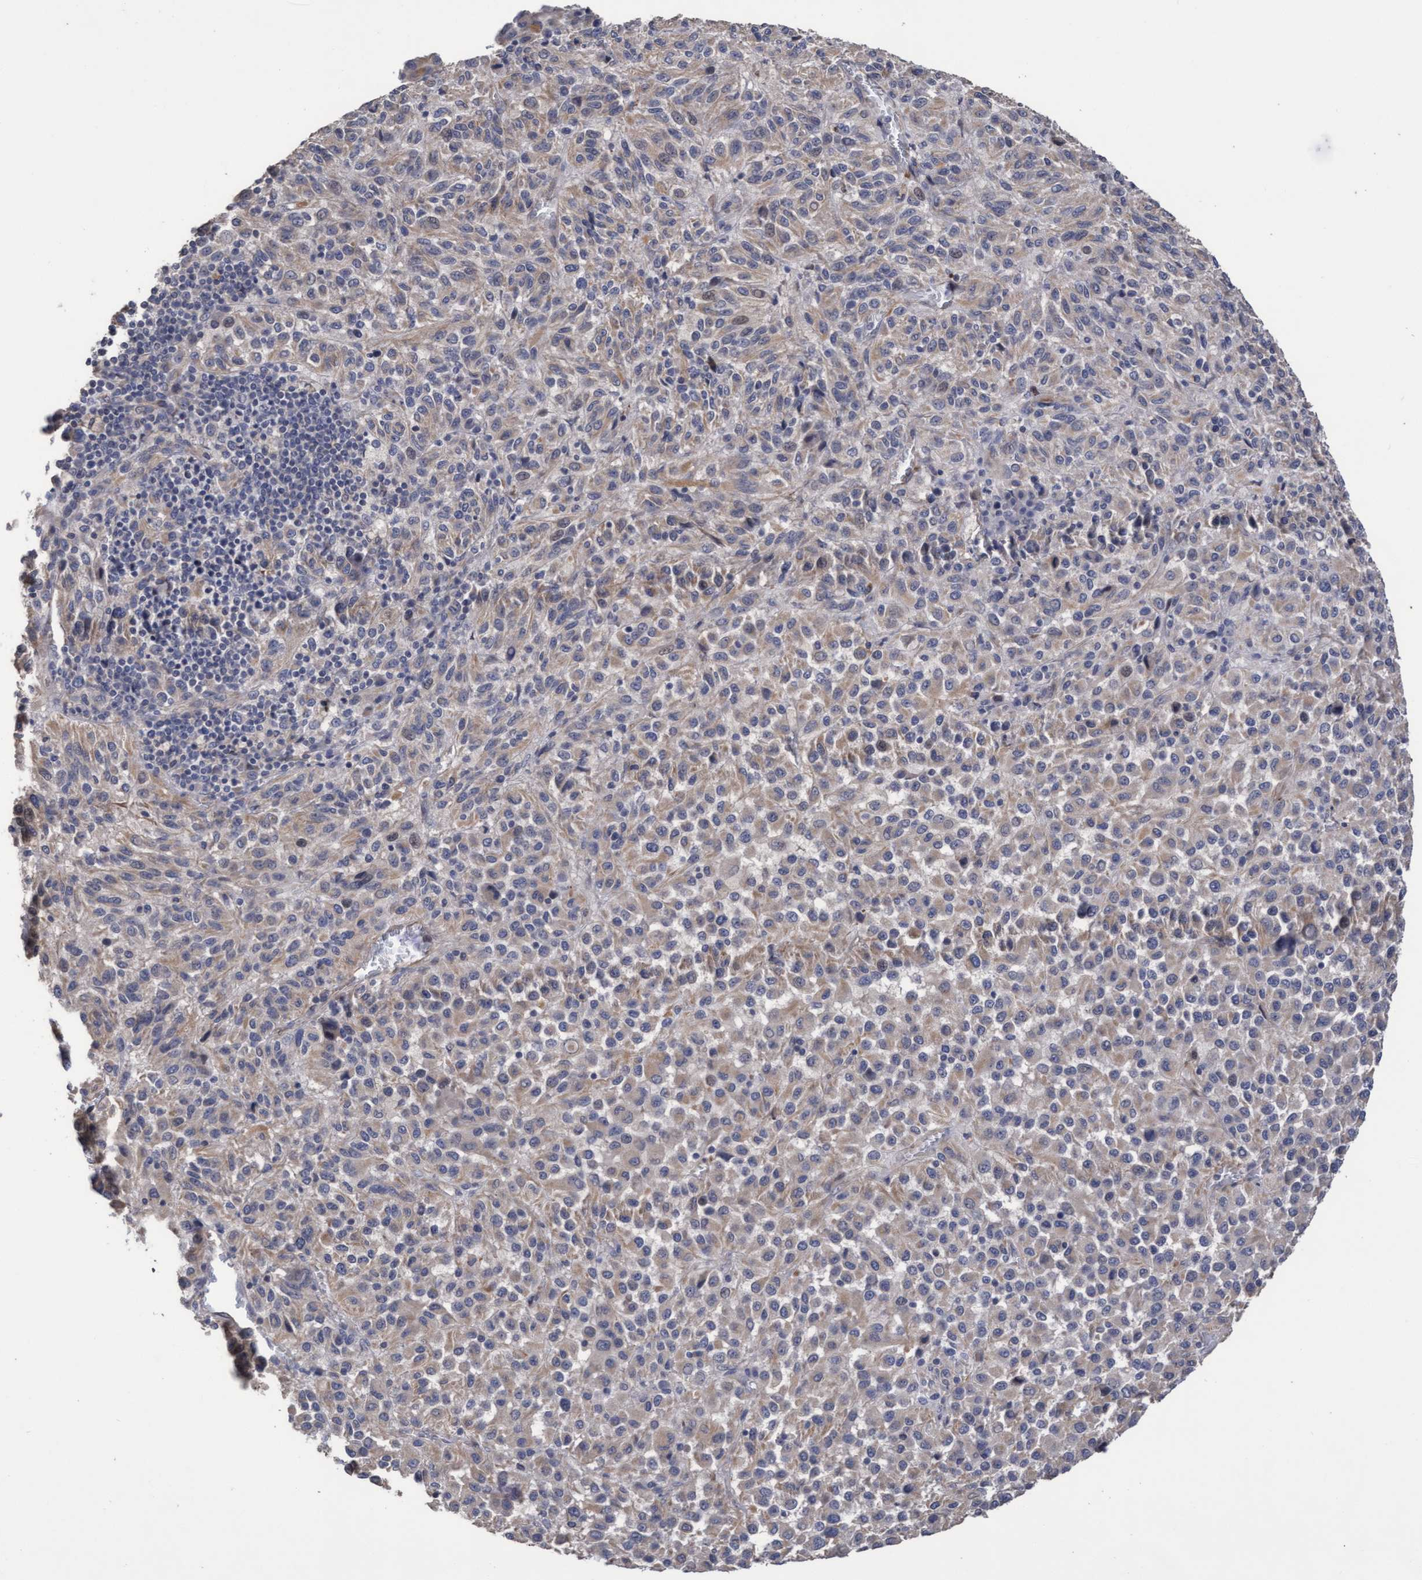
{"staining": {"intensity": "weak", "quantity": "25%-75%", "location": "cytoplasmic/membranous"}, "tissue": "melanoma", "cell_type": "Tumor cells", "image_type": "cancer", "snomed": [{"axis": "morphology", "description": "Malignant melanoma, Metastatic site"}, {"axis": "topography", "description": "Lung"}], "caption": "The image exhibits immunohistochemical staining of malignant melanoma (metastatic site). There is weak cytoplasmic/membranous expression is identified in about 25%-75% of tumor cells.", "gene": "KRT24", "patient": {"sex": "male", "age": 64}}